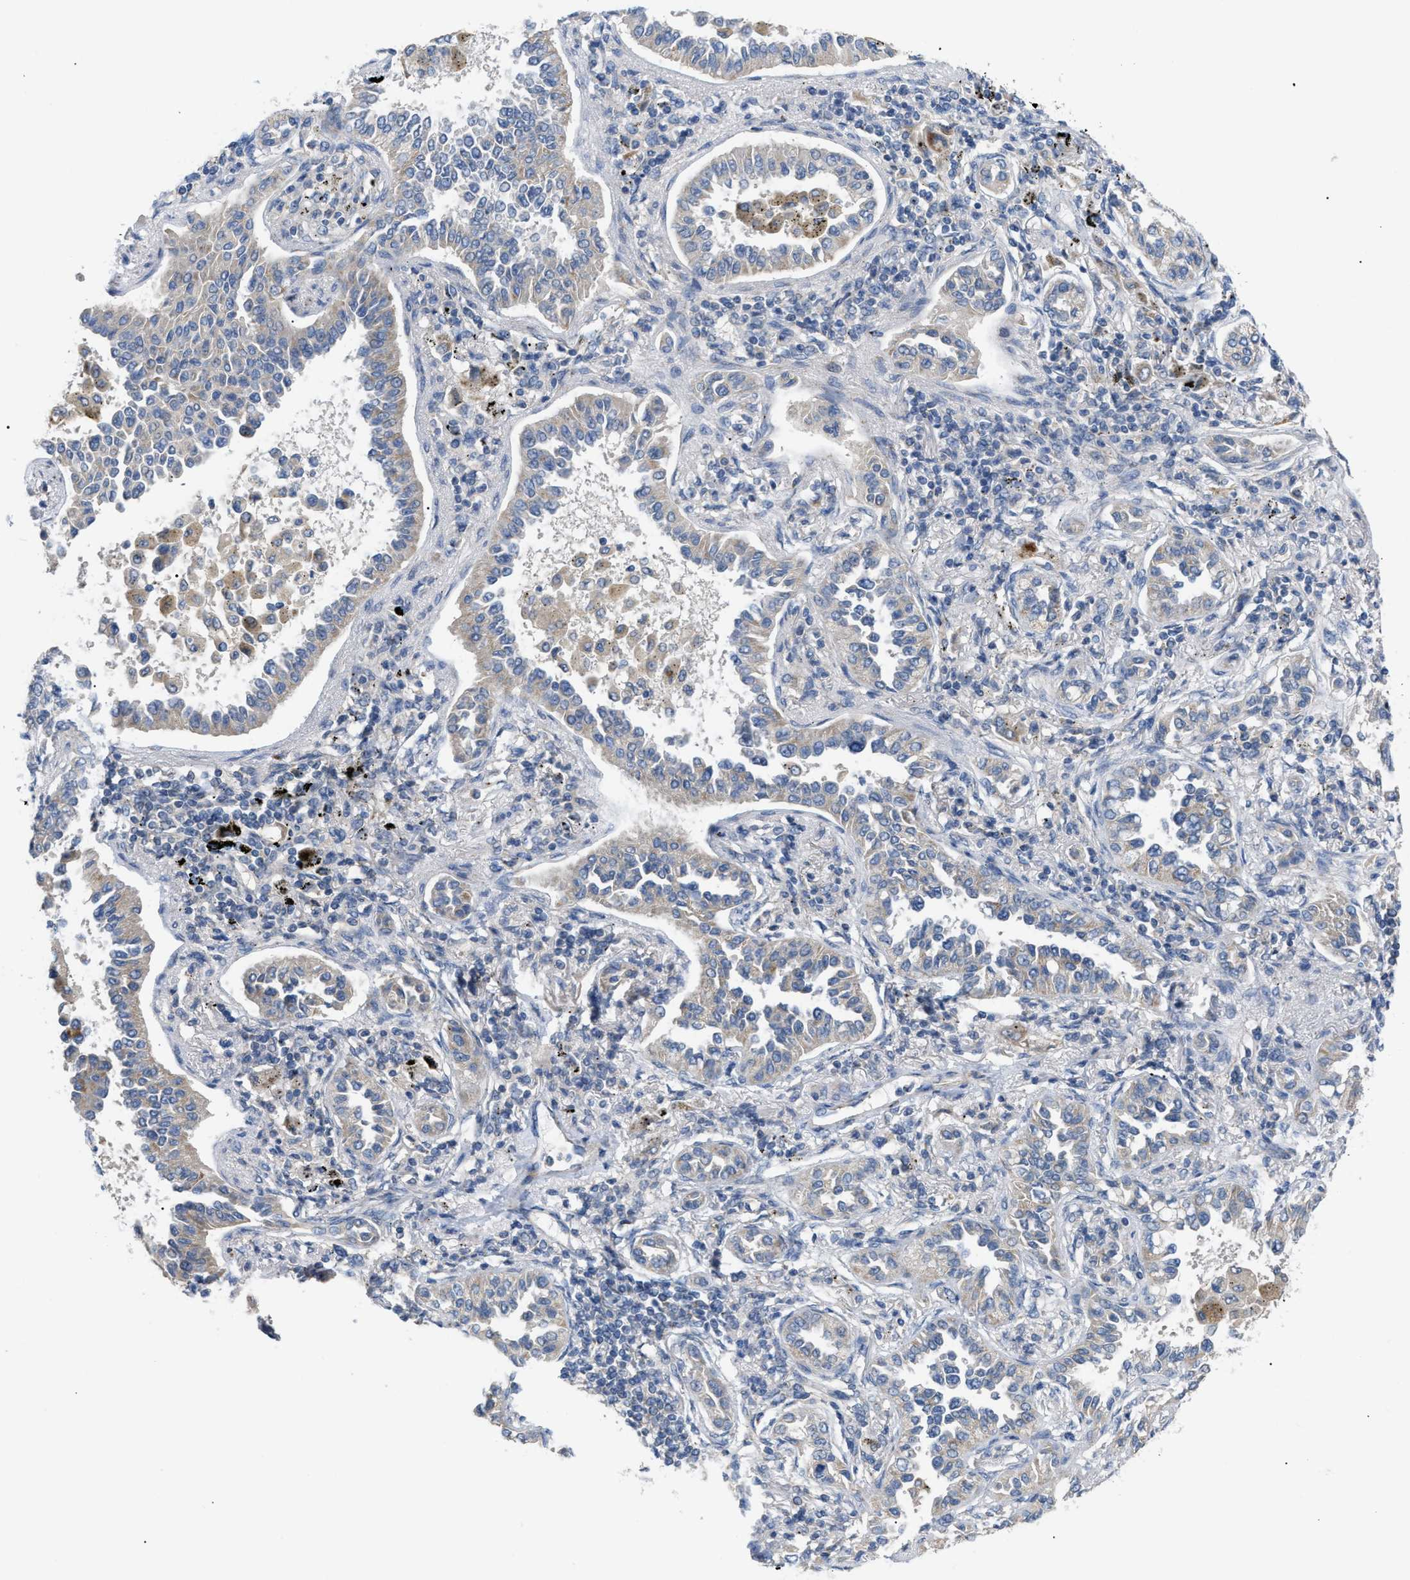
{"staining": {"intensity": "weak", "quantity": "<25%", "location": "cytoplasmic/membranous"}, "tissue": "lung cancer", "cell_type": "Tumor cells", "image_type": "cancer", "snomed": [{"axis": "morphology", "description": "Normal tissue, NOS"}, {"axis": "morphology", "description": "Adenocarcinoma, NOS"}, {"axis": "topography", "description": "Lung"}], "caption": "The histopathology image demonstrates no significant expression in tumor cells of lung cancer (adenocarcinoma).", "gene": "DHX58", "patient": {"sex": "male", "age": 59}}